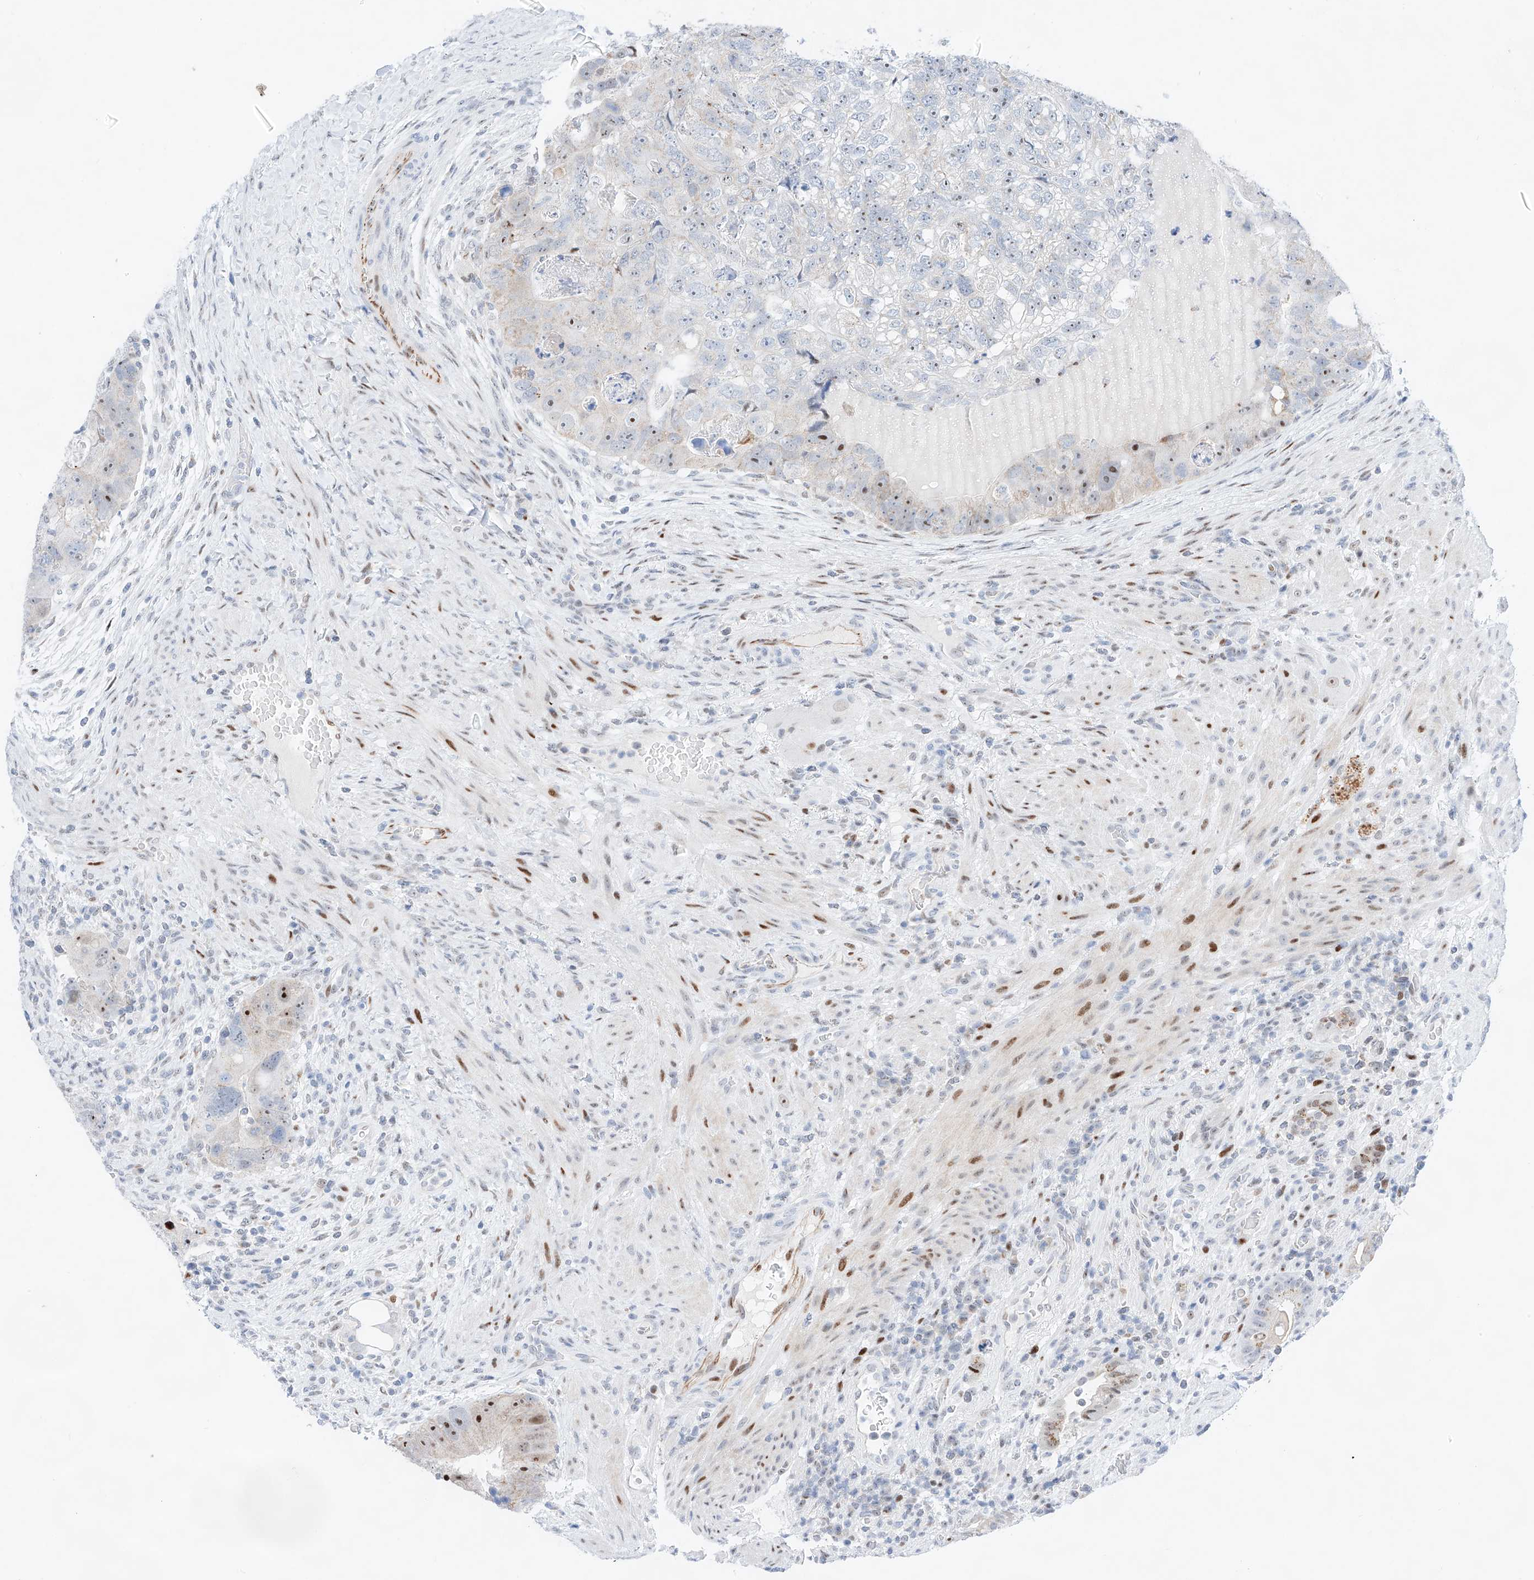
{"staining": {"intensity": "moderate", "quantity": "<25%", "location": "nuclear"}, "tissue": "colorectal cancer", "cell_type": "Tumor cells", "image_type": "cancer", "snomed": [{"axis": "morphology", "description": "Adenocarcinoma, NOS"}, {"axis": "topography", "description": "Rectum"}], "caption": "IHC (DAB (3,3'-diaminobenzidine)) staining of adenocarcinoma (colorectal) reveals moderate nuclear protein staining in about <25% of tumor cells. The protein of interest is shown in brown color, while the nuclei are stained blue.", "gene": "NT5C3B", "patient": {"sex": "male", "age": 59}}